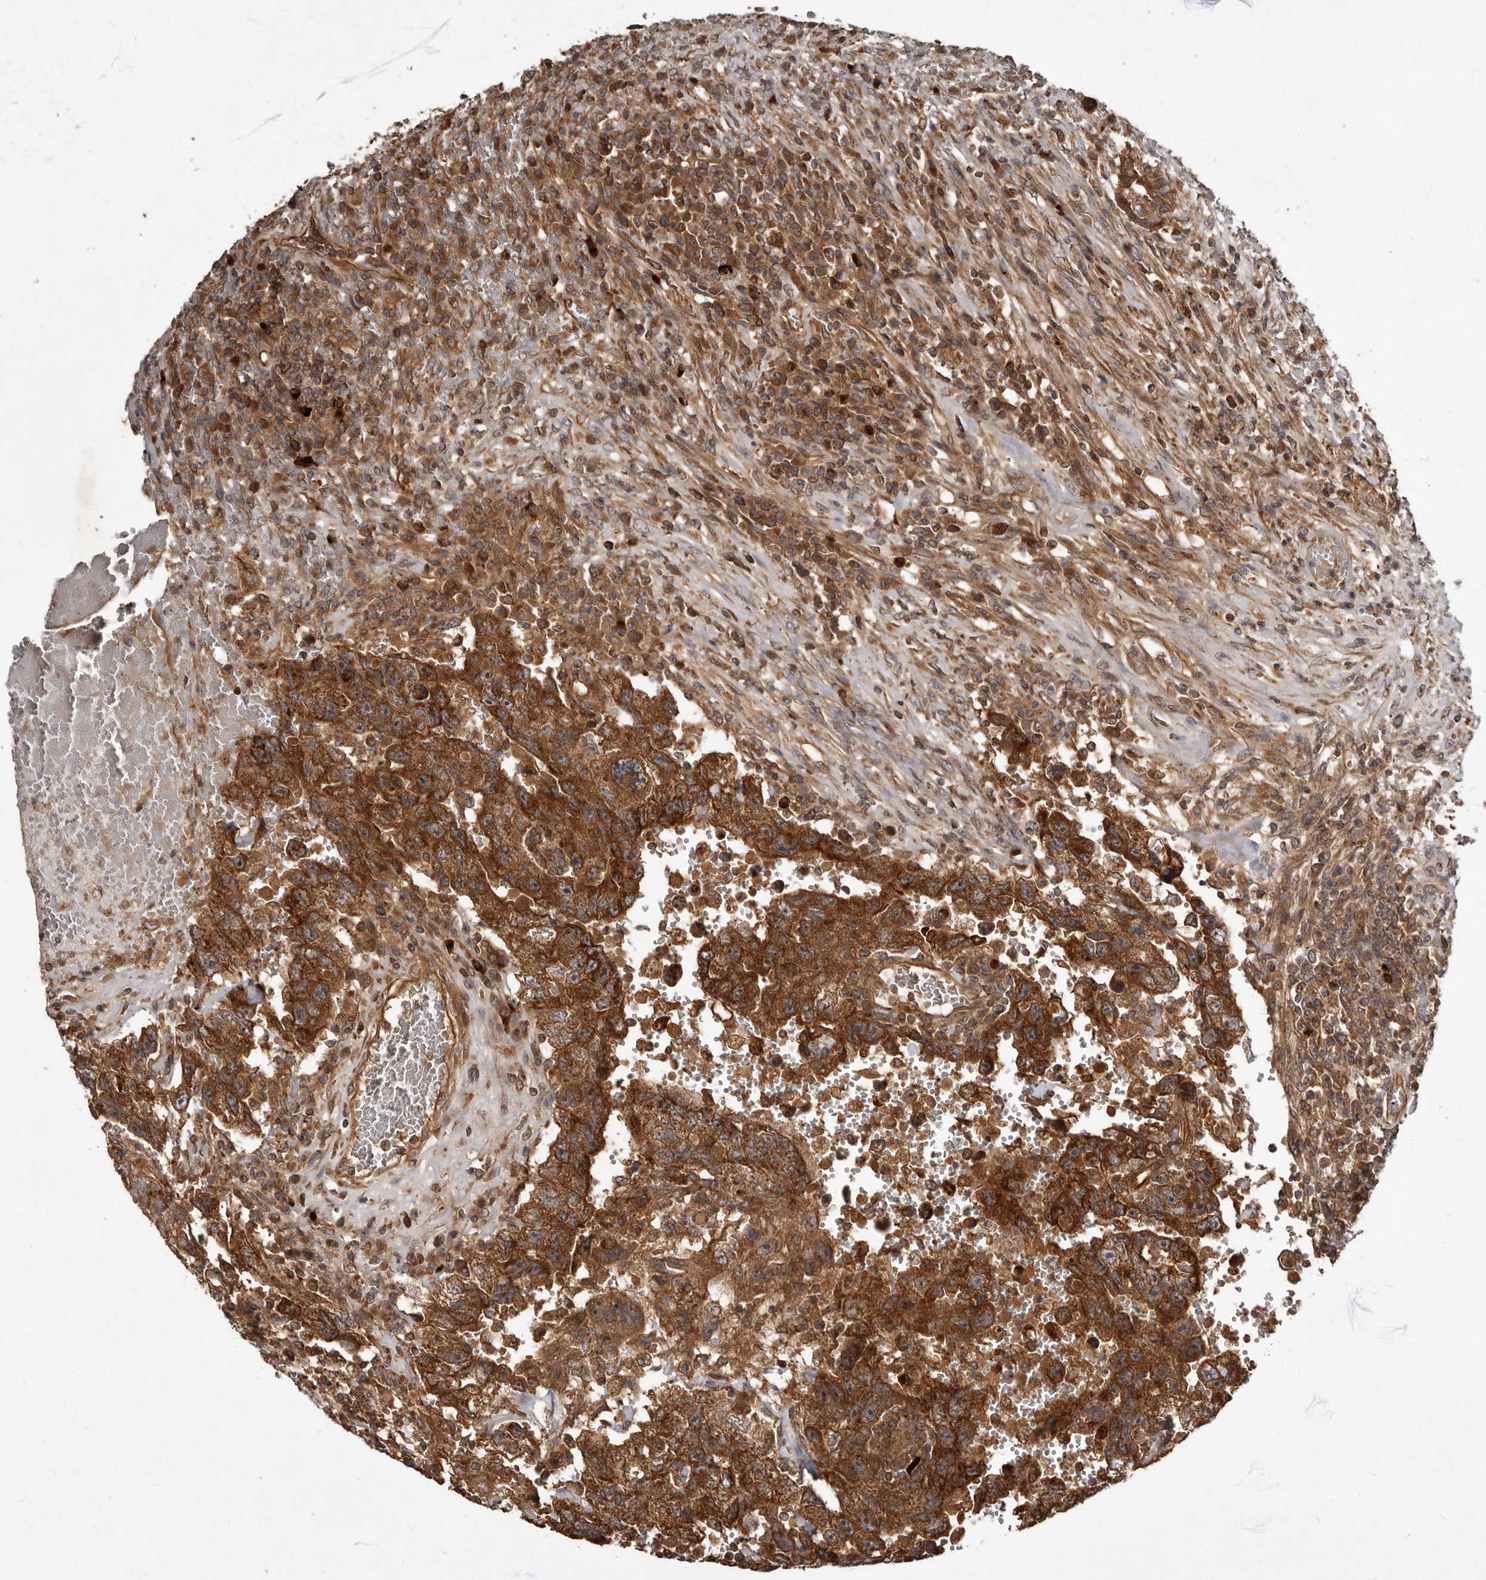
{"staining": {"intensity": "strong", "quantity": ">75%", "location": "cytoplasmic/membranous"}, "tissue": "testis cancer", "cell_type": "Tumor cells", "image_type": "cancer", "snomed": [{"axis": "morphology", "description": "Carcinoma, Embryonal, NOS"}, {"axis": "topography", "description": "Testis"}], "caption": "DAB immunohistochemical staining of testis embryonal carcinoma displays strong cytoplasmic/membranous protein expression in approximately >75% of tumor cells.", "gene": "STK36", "patient": {"sex": "male", "age": 26}}